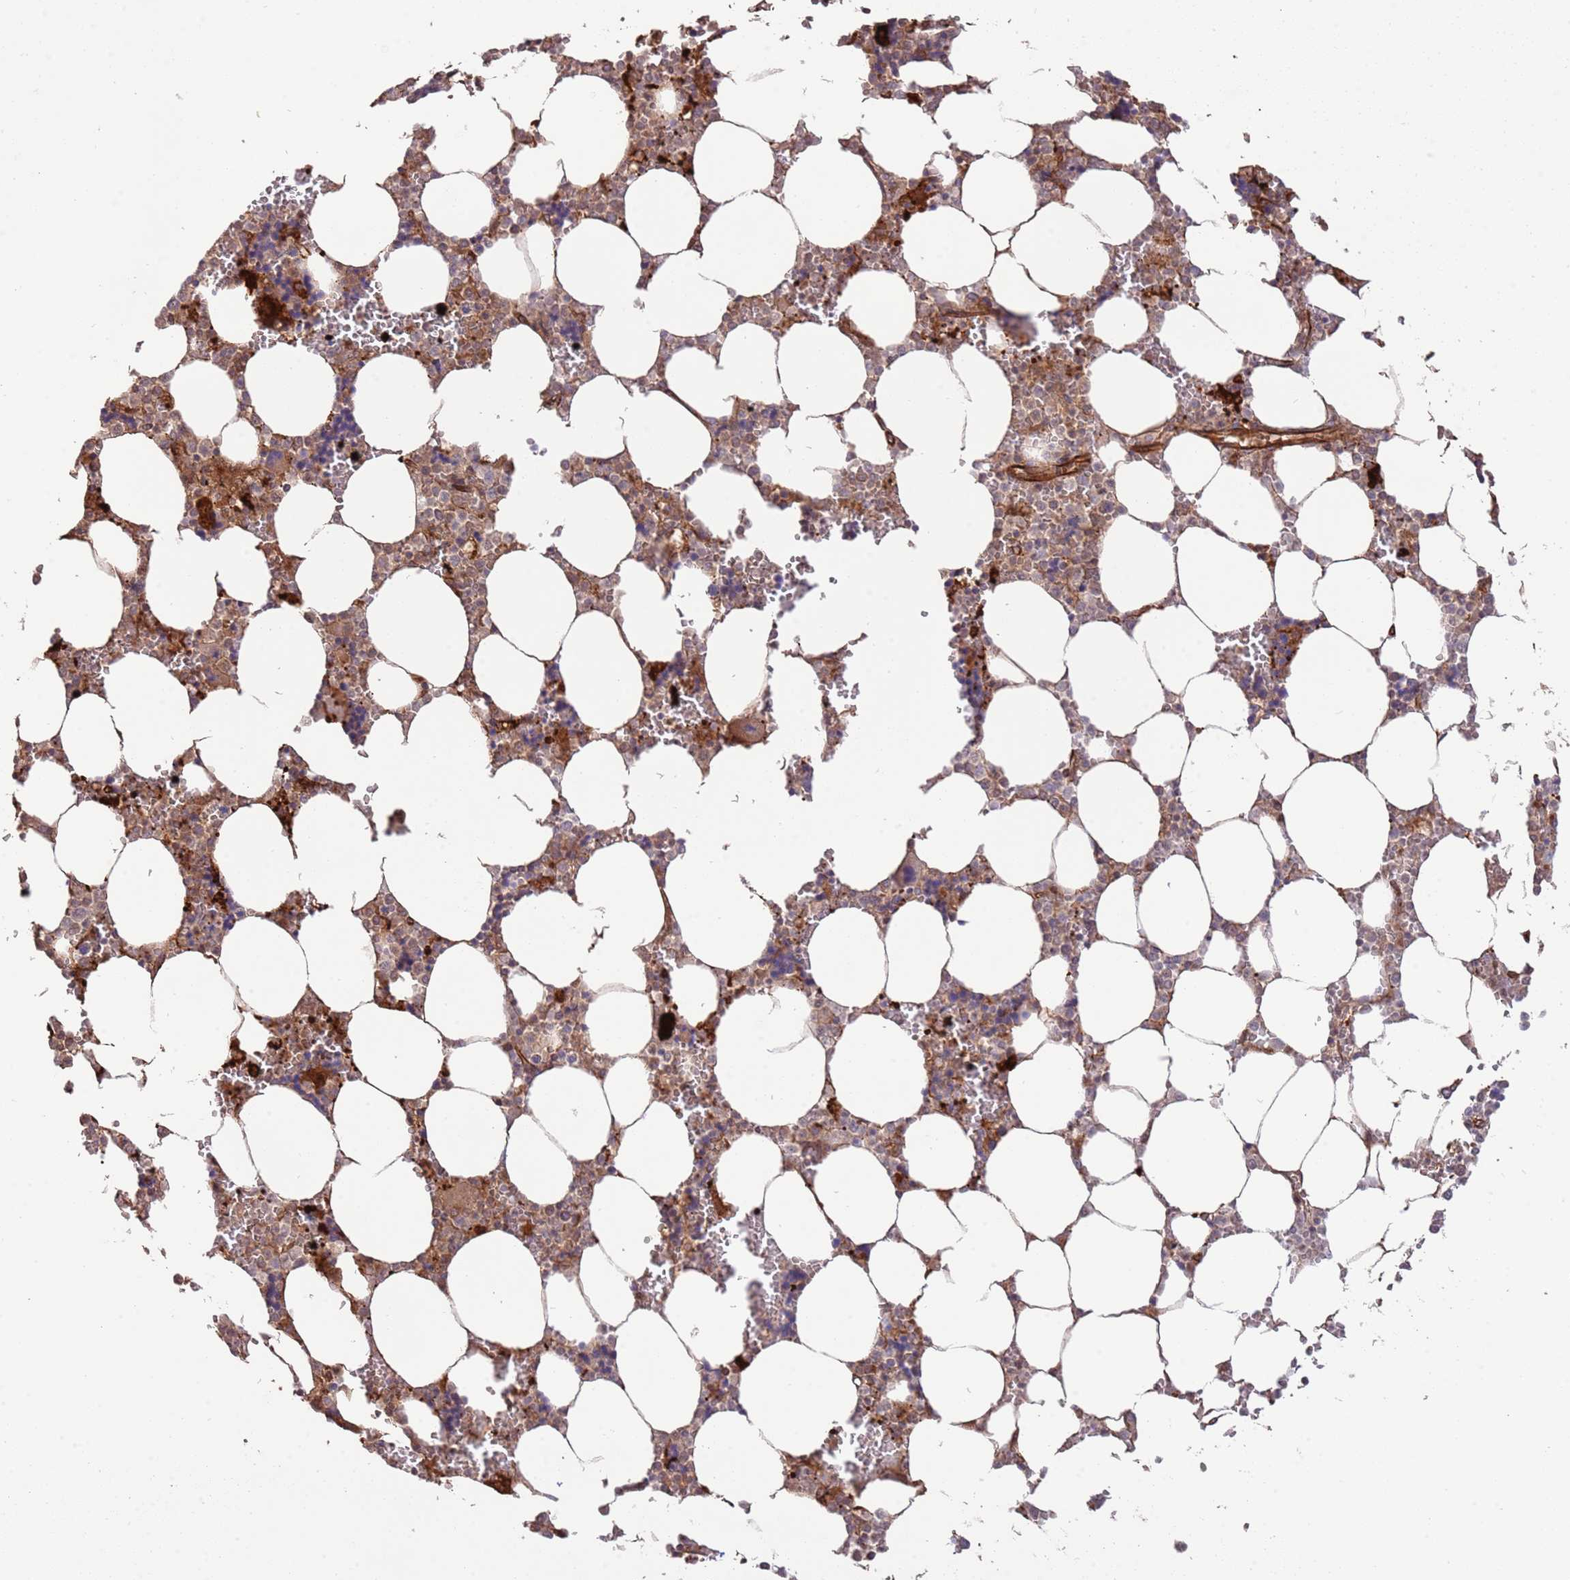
{"staining": {"intensity": "moderate", "quantity": ">75%", "location": "cytoplasmic/membranous"}, "tissue": "bone marrow", "cell_type": "Hematopoietic cells", "image_type": "normal", "snomed": [{"axis": "morphology", "description": "Normal tissue, NOS"}, {"axis": "topography", "description": "Bone marrow"}], "caption": "A medium amount of moderate cytoplasmic/membranous positivity is appreciated in about >75% of hematopoietic cells in normal bone marrow.", "gene": "NEK3", "patient": {"sex": "male", "age": 64}}